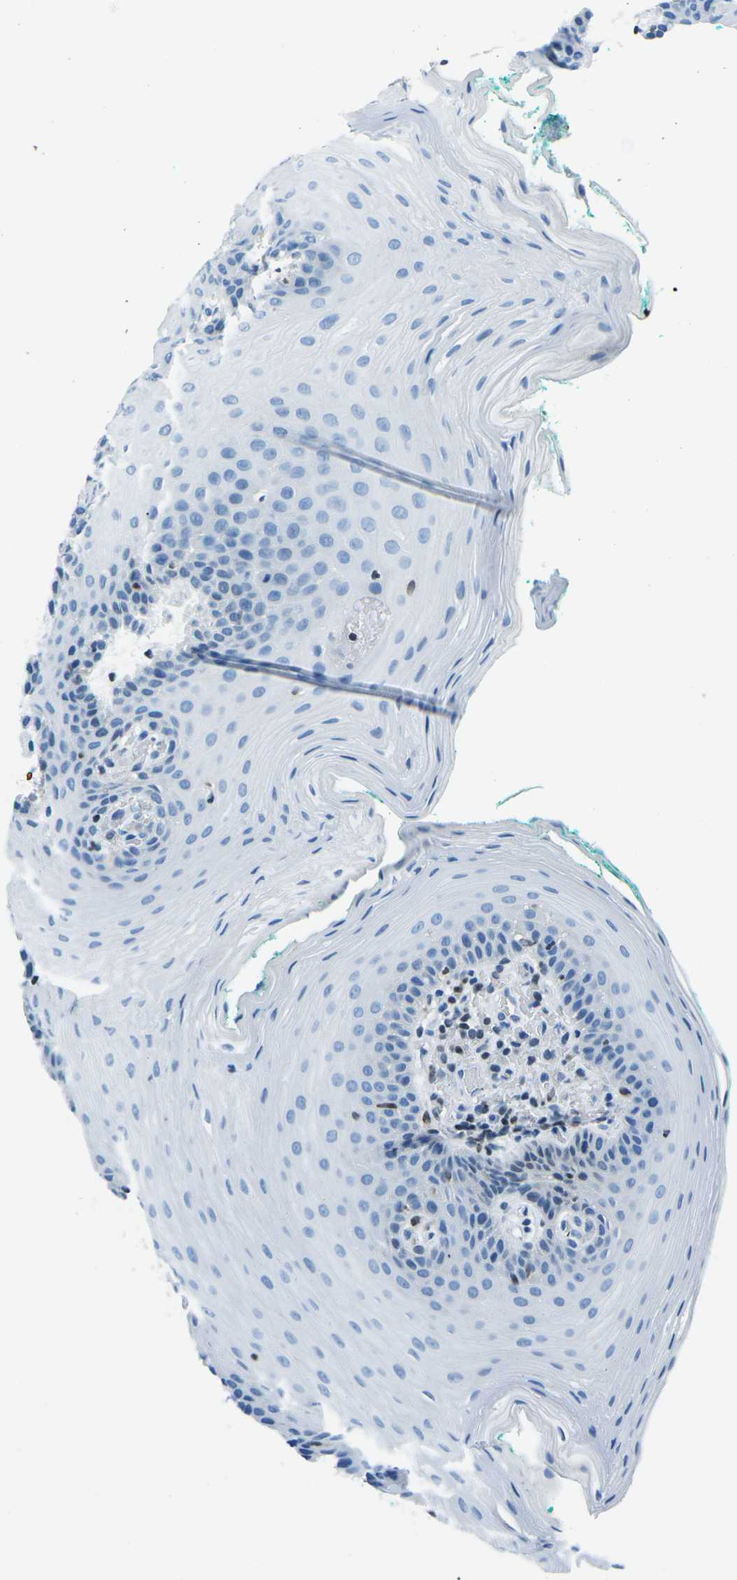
{"staining": {"intensity": "negative", "quantity": "none", "location": "none"}, "tissue": "oral mucosa", "cell_type": "Squamous epithelial cells", "image_type": "normal", "snomed": [{"axis": "morphology", "description": "Normal tissue, NOS"}, {"axis": "topography", "description": "Oral tissue"}], "caption": "Immunohistochemistry micrograph of benign oral mucosa: oral mucosa stained with DAB shows no significant protein positivity in squamous epithelial cells.", "gene": "CELF2", "patient": {"sex": "male", "age": 58}}